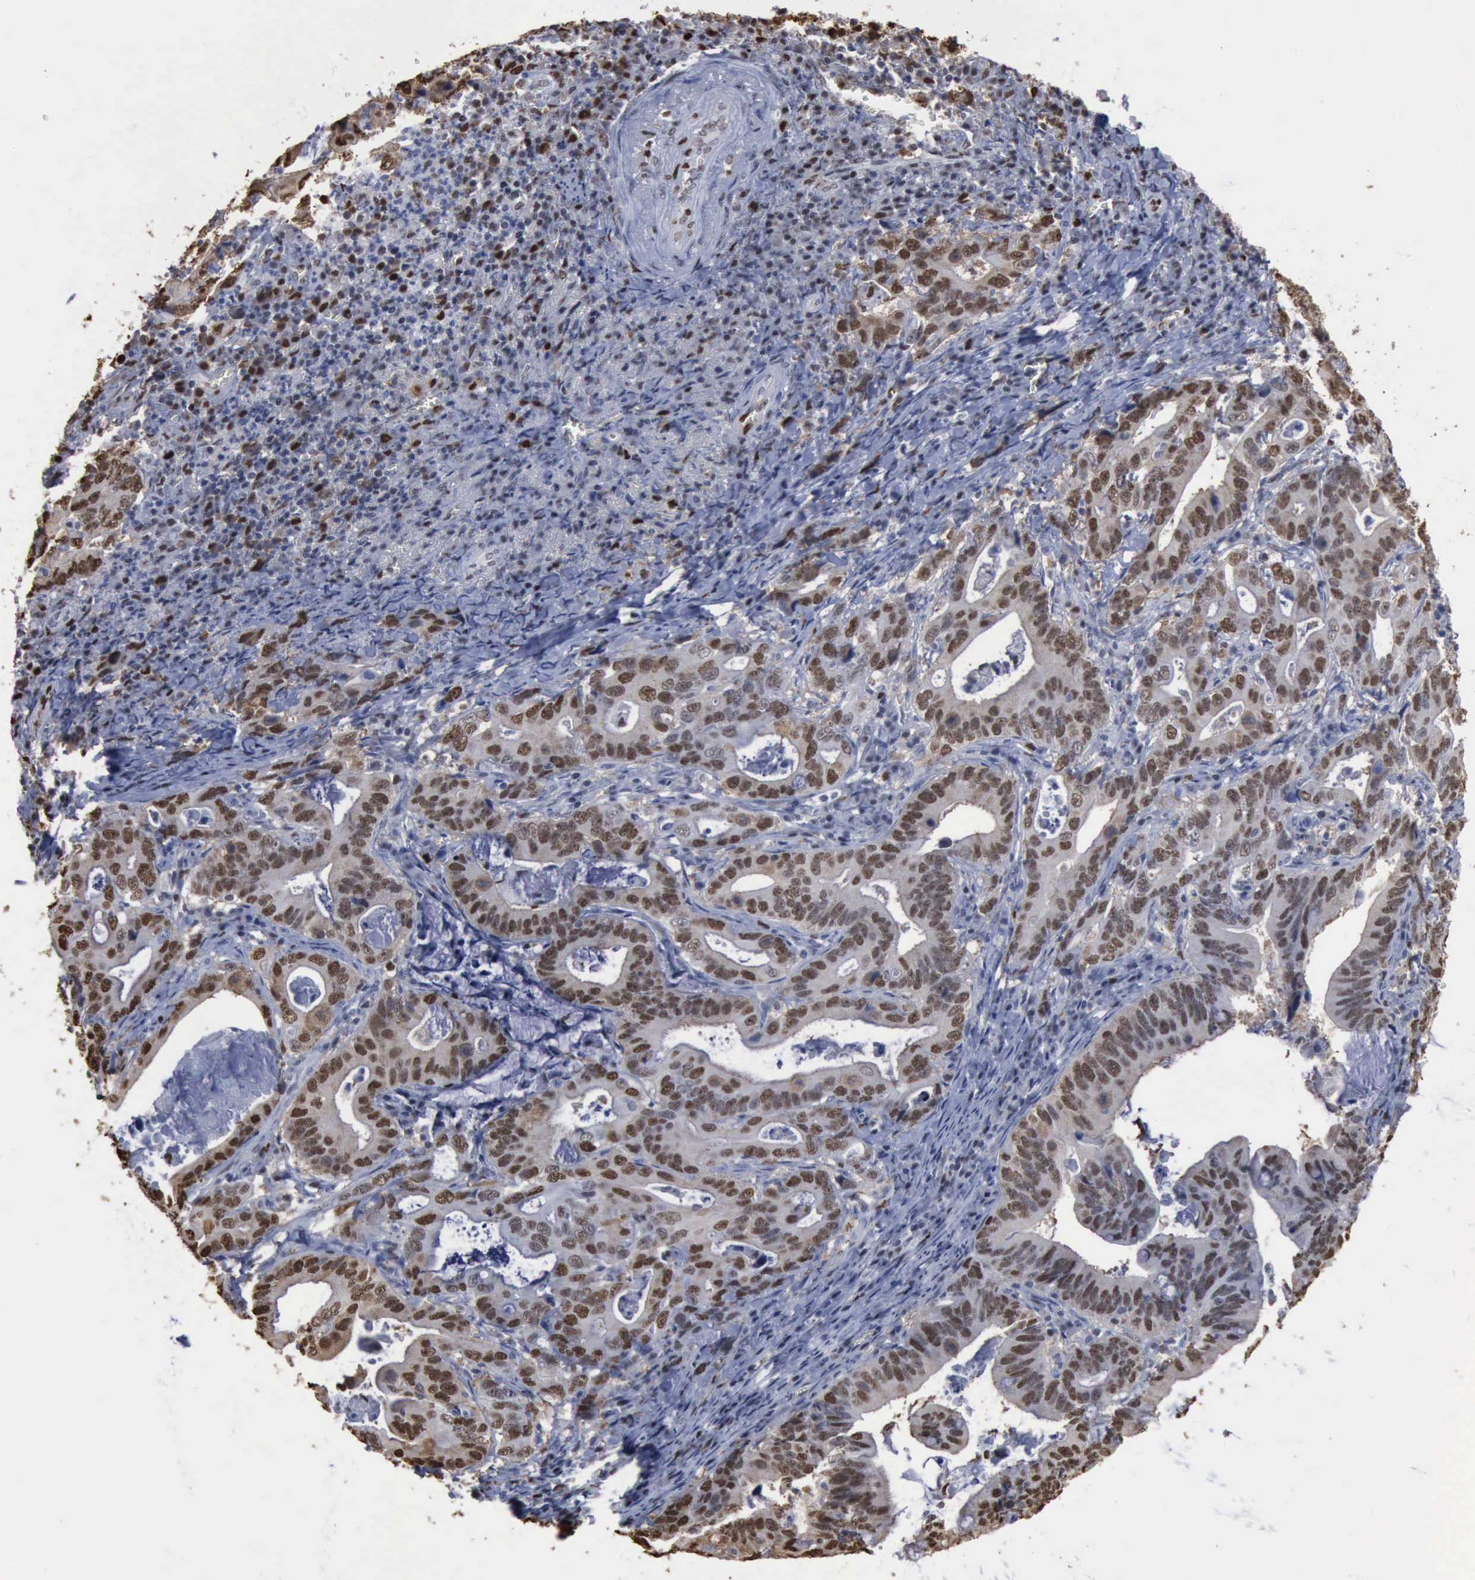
{"staining": {"intensity": "moderate", "quantity": ">75%", "location": "nuclear"}, "tissue": "stomach cancer", "cell_type": "Tumor cells", "image_type": "cancer", "snomed": [{"axis": "morphology", "description": "Adenocarcinoma, NOS"}, {"axis": "topography", "description": "Stomach, upper"}], "caption": "A brown stain highlights moderate nuclear positivity of a protein in adenocarcinoma (stomach) tumor cells. The staining was performed using DAB (3,3'-diaminobenzidine) to visualize the protein expression in brown, while the nuclei were stained in blue with hematoxylin (Magnification: 20x).", "gene": "PCNA", "patient": {"sex": "male", "age": 63}}